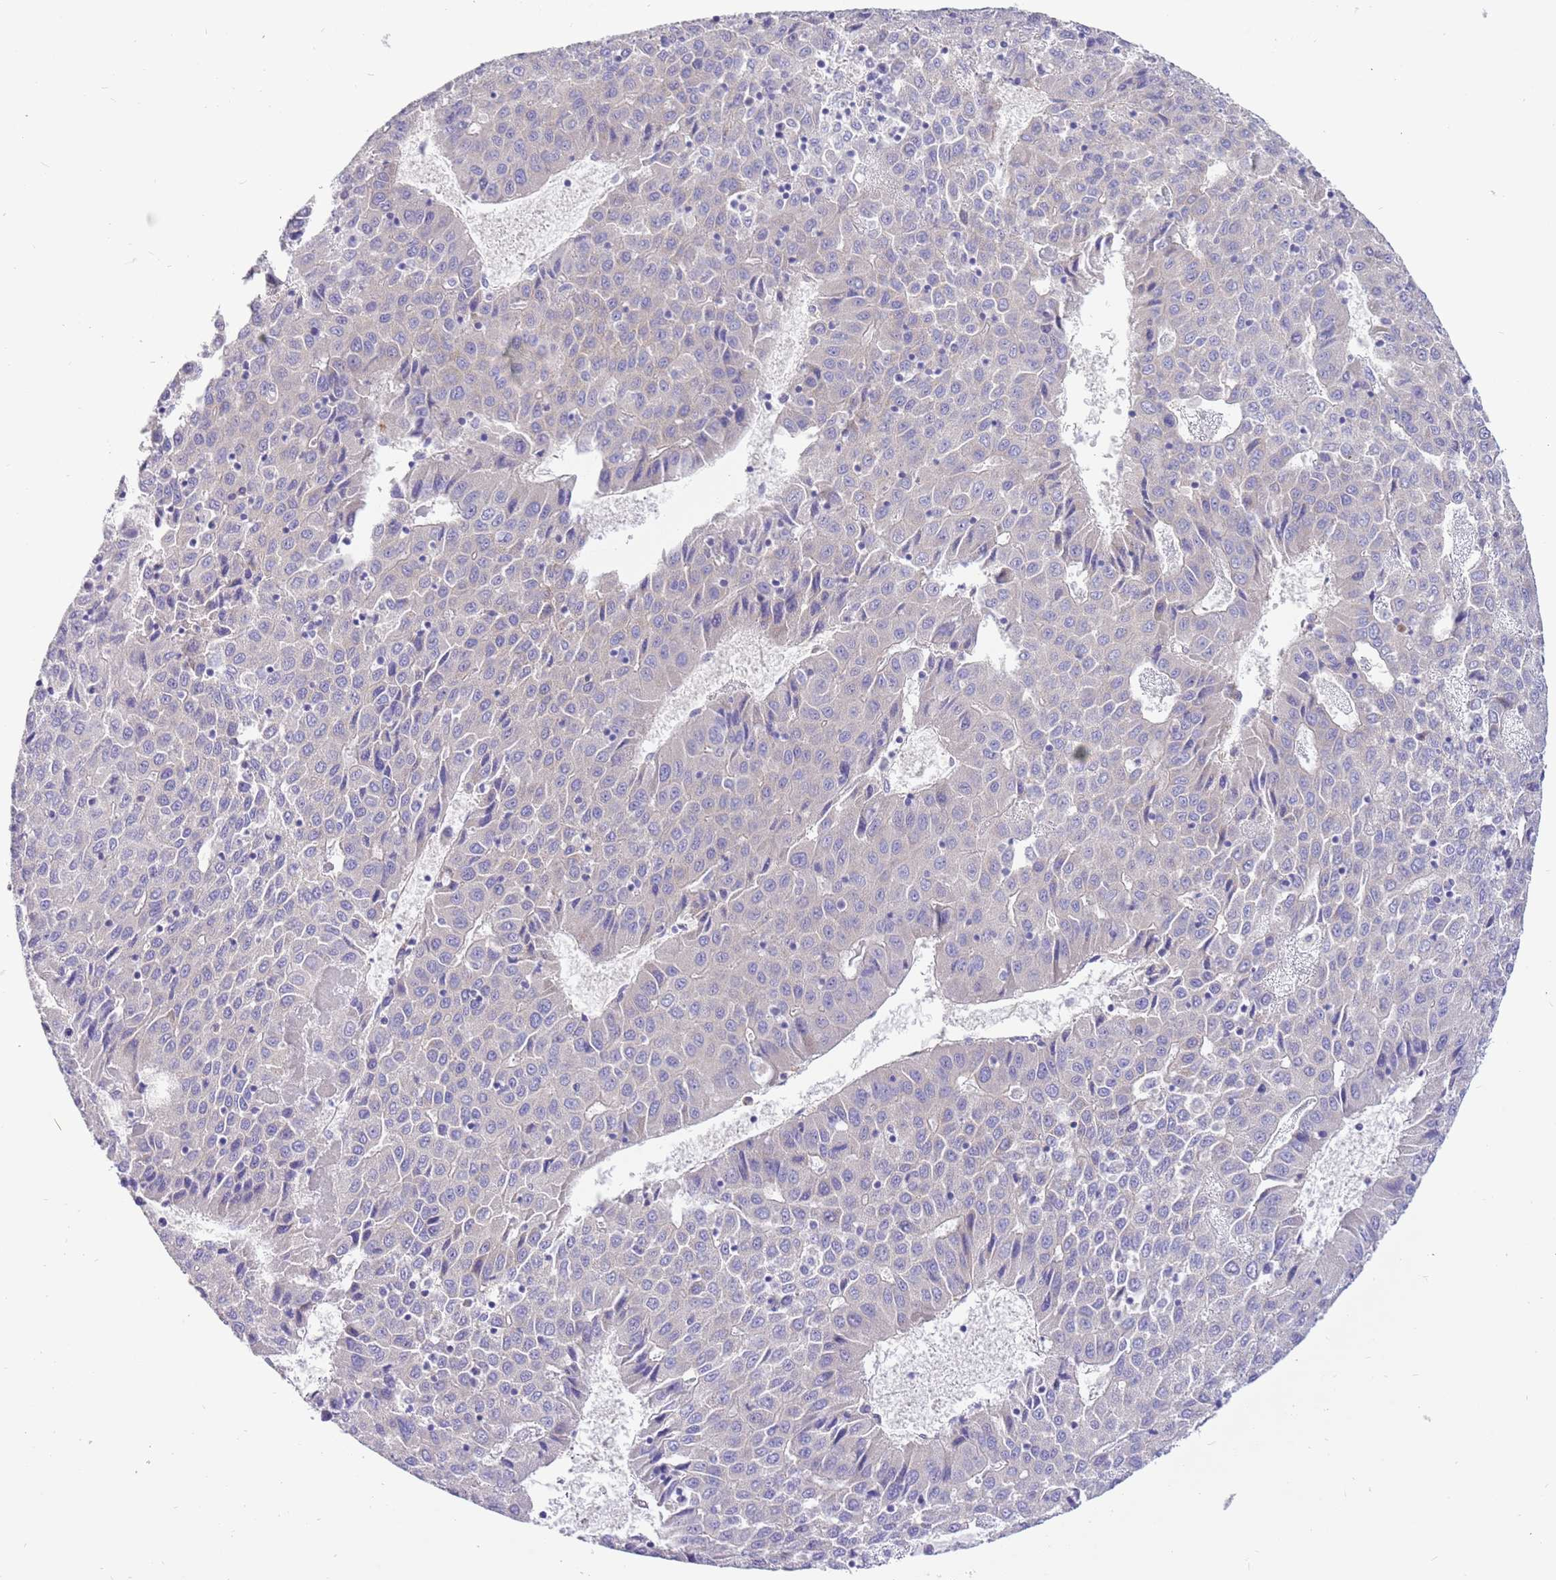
{"staining": {"intensity": "negative", "quantity": "none", "location": "none"}, "tissue": "liver cancer", "cell_type": "Tumor cells", "image_type": "cancer", "snomed": [{"axis": "morphology", "description": "Carcinoma, Hepatocellular, NOS"}, {"axis": "topography", "description": "Liver"}], "caption": "An IHC micrograph of liver cancer is shown. There is no staining in tumor cells of liver cancer.", "gene": "SERINC3", "patient": {"sex": "female", "age": 53}}